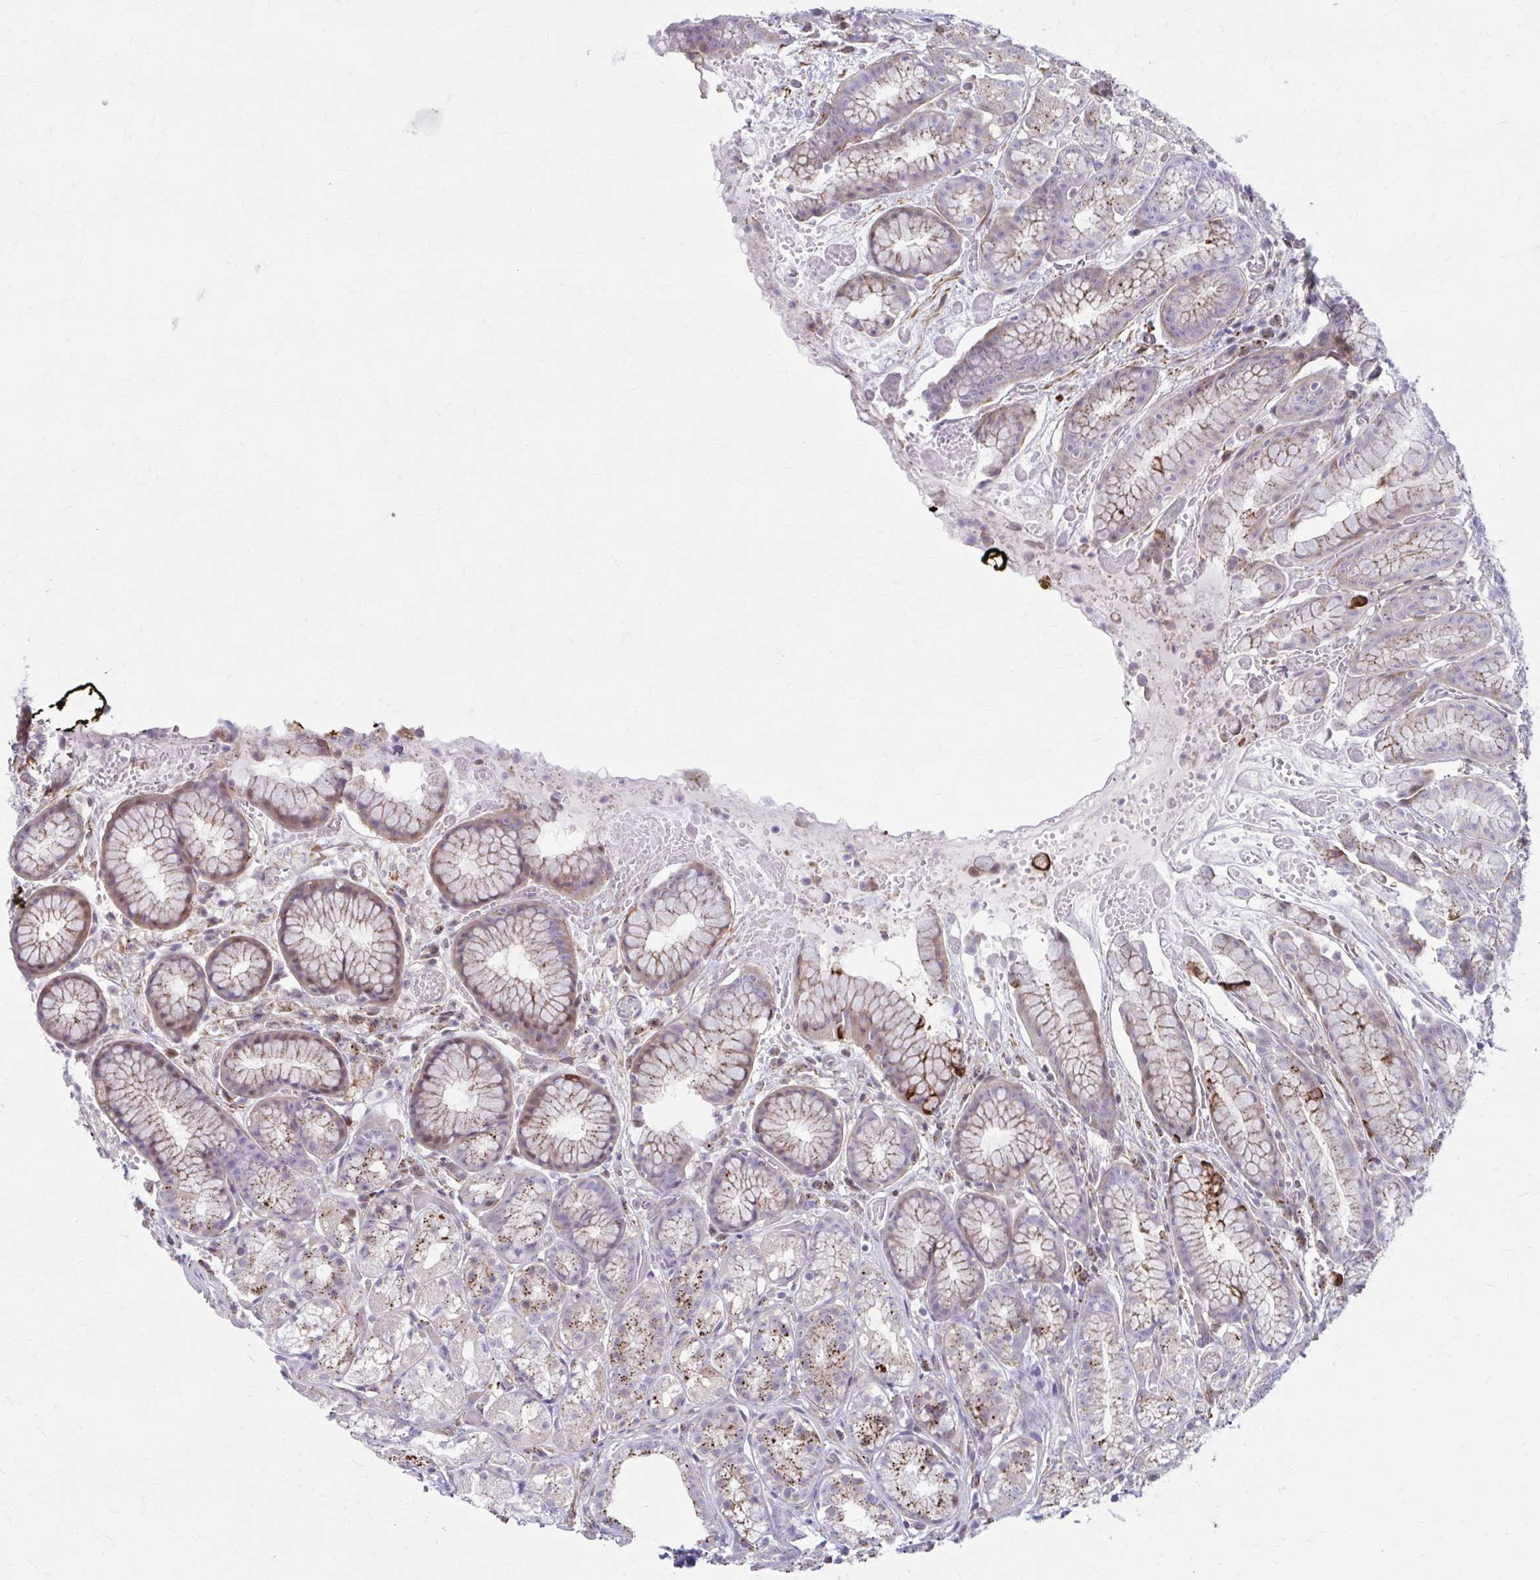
{"staining": {"intensity": "moderate", "quantity": "25%-75%", "location": "cytoplasmic/membranous,nuclear"}, "tissue": "stomach", "cell_type": "Glandular cells", "image_type": "normal", "snomed": [{"axis": "morphology", "description": "Normal tissue, NOS"}, {"axis": "topography", "description": "Smooth muscle"}, {"axis": "topography", "description": "Stomach"}], "caption": "This is a histology image of immunohistochemistry (IHC) staining of normal stomach, which shows moderate positivity in the cytoplasmic/membranous,nuclear of glandular cells.", "gene": "LRRC4B", "patient": {"sex": "male", "age": 70}}